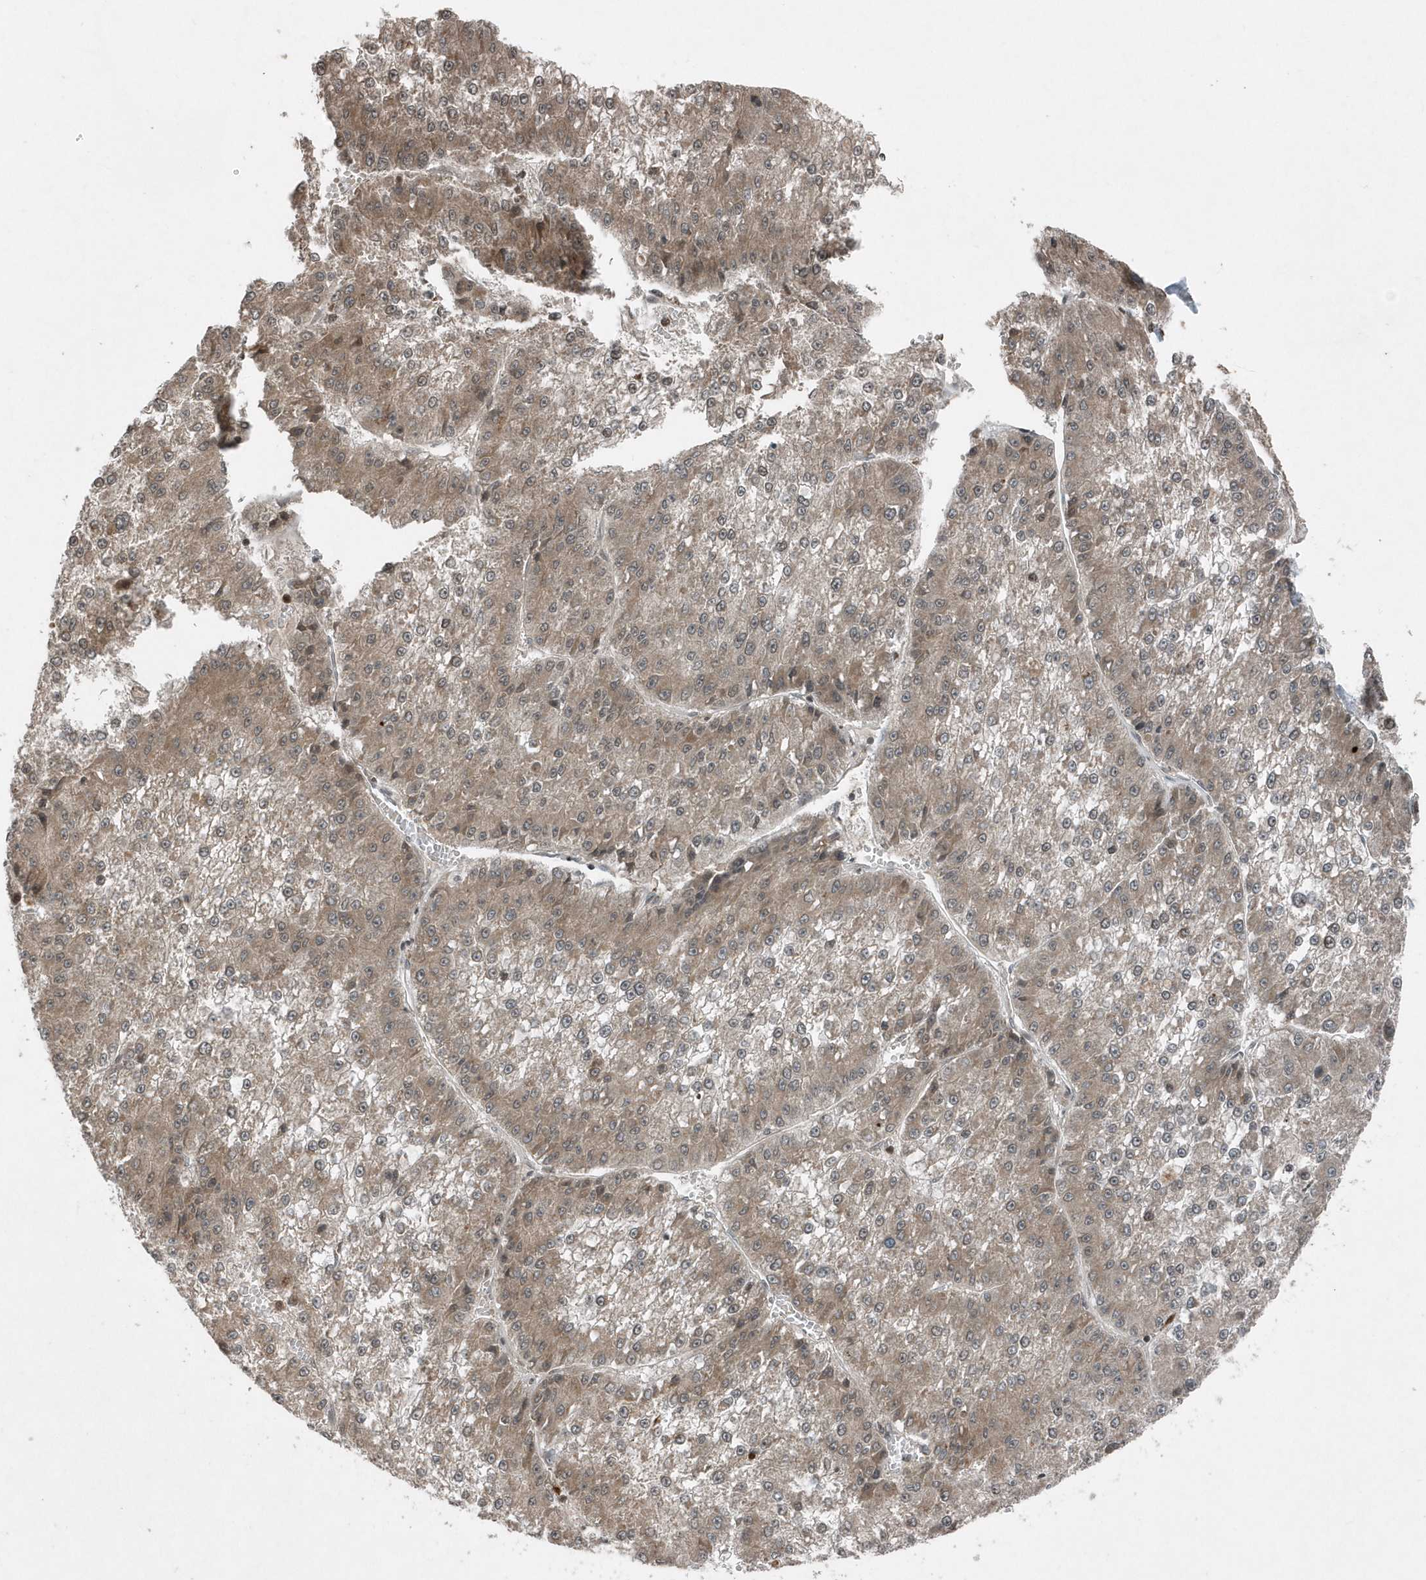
{"staining": {"intensity": "moderate", "quantity": "25%-75%", "location": "cytoplasmic/membranous"}, "tissue": "liver cancer", "cell_type": "Tumor cells", "image_type": "cancer", "snomed": [{"axis": "morphology", "description": "Carcinoma, Hepatocellular, NOS"}, {"axis": "topography", "description": "Liver"}], "caption": "Immunohistochemistry (IHC) of liver cancer exhibits medium levels of moderate cytoplasmic/membranous positivity in approximately 25%-75% of tumor cells.", "gene": "EIF2B1", "patient": {"sex": "female", "age": 73}}